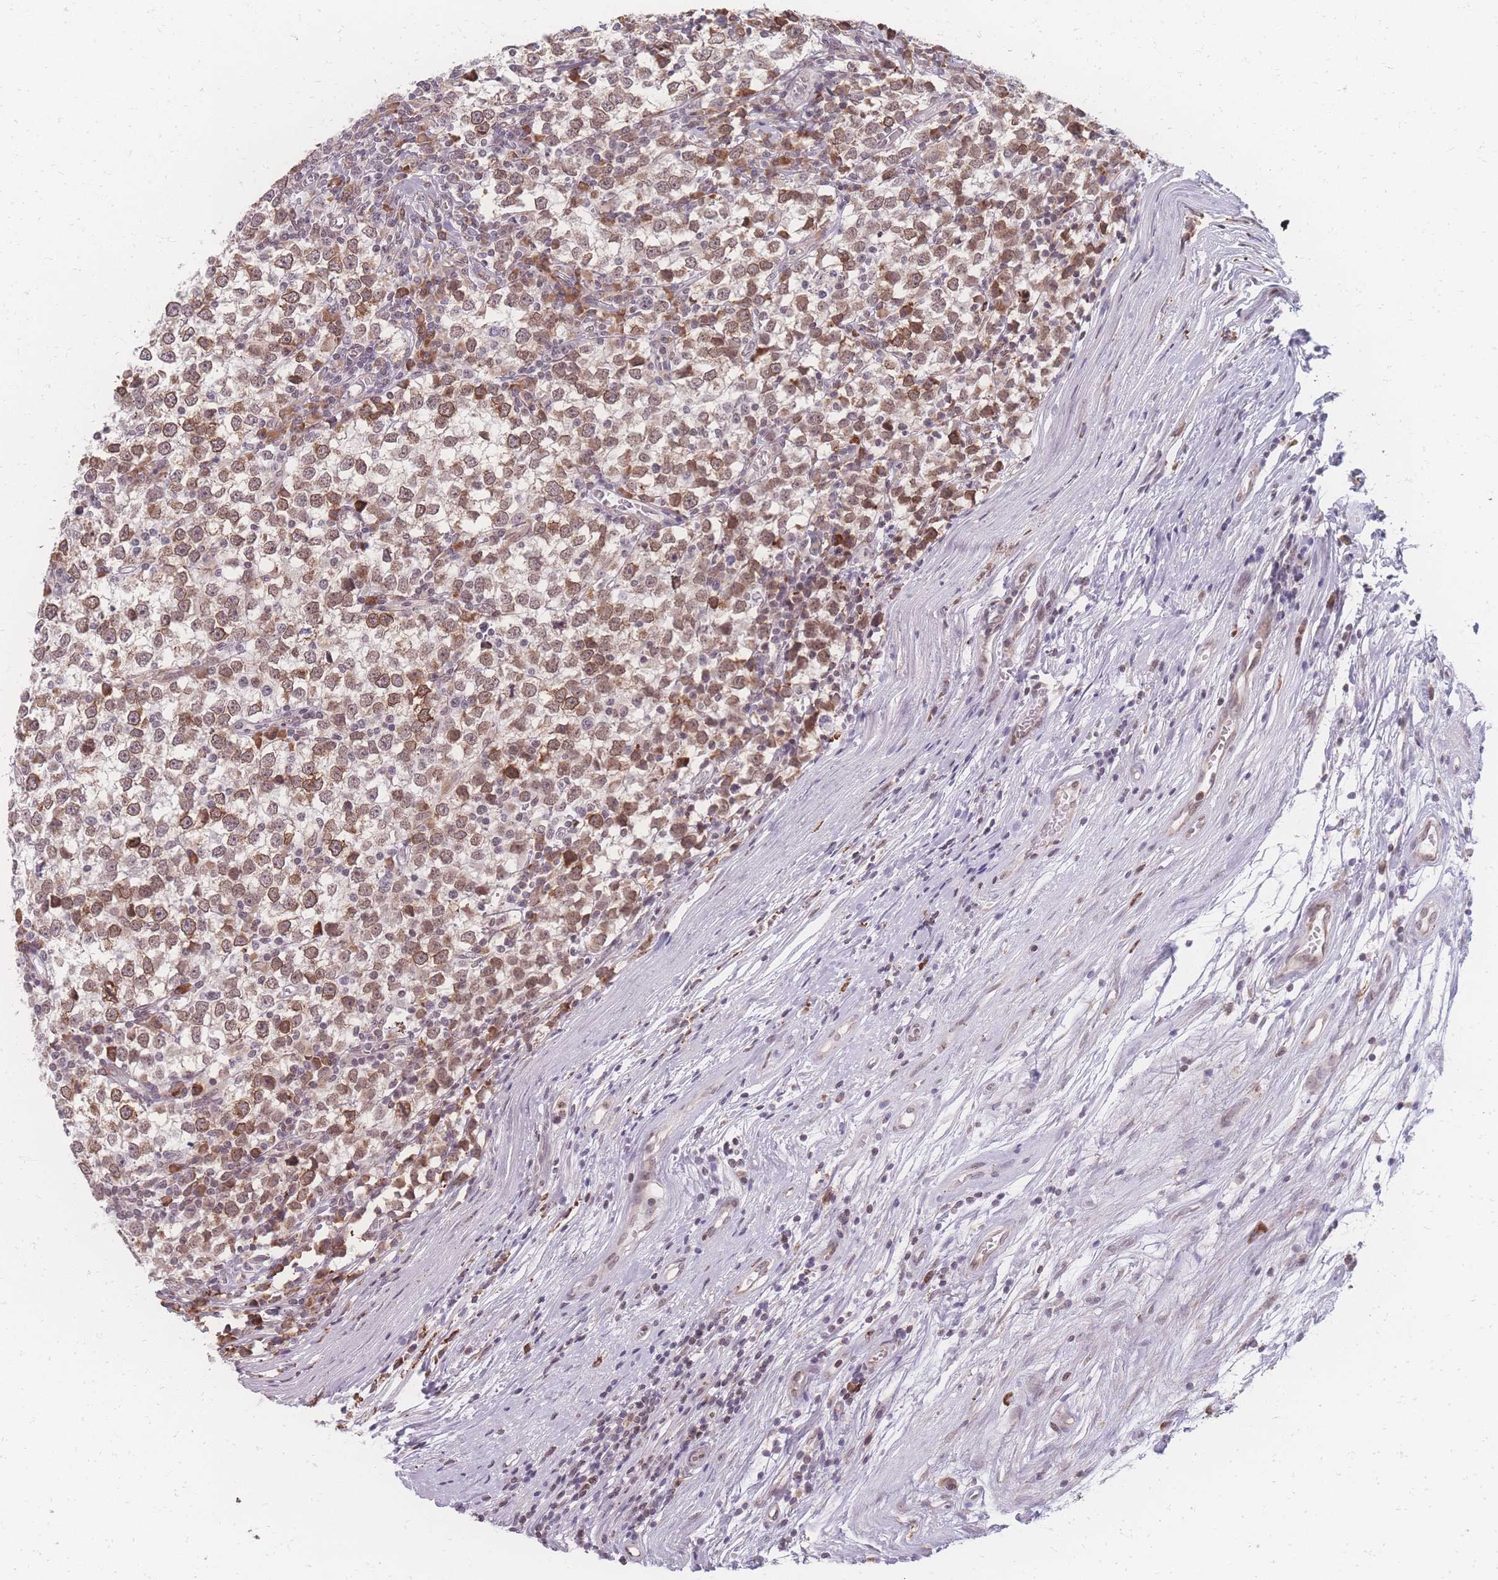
{"staining": {"intensity": "moderate", "quantity": "25%-75%", "location": "cytoplasmic/membranous,nuclear"}, "tissue": "testis cancer", "cell_type": "Tumor cells", "image_type": "cancer", "snomed": [{"axis": "morphology", "description": "Seminoma, NOS"}, {"axis": "topography", "description": "Testis"}], "caption": "Human testis cancer stained with a protein marker displays moderate staining in tumor cells.", "gene": "ZC3H13", "patient": {"sex": "male", "age": 65}}